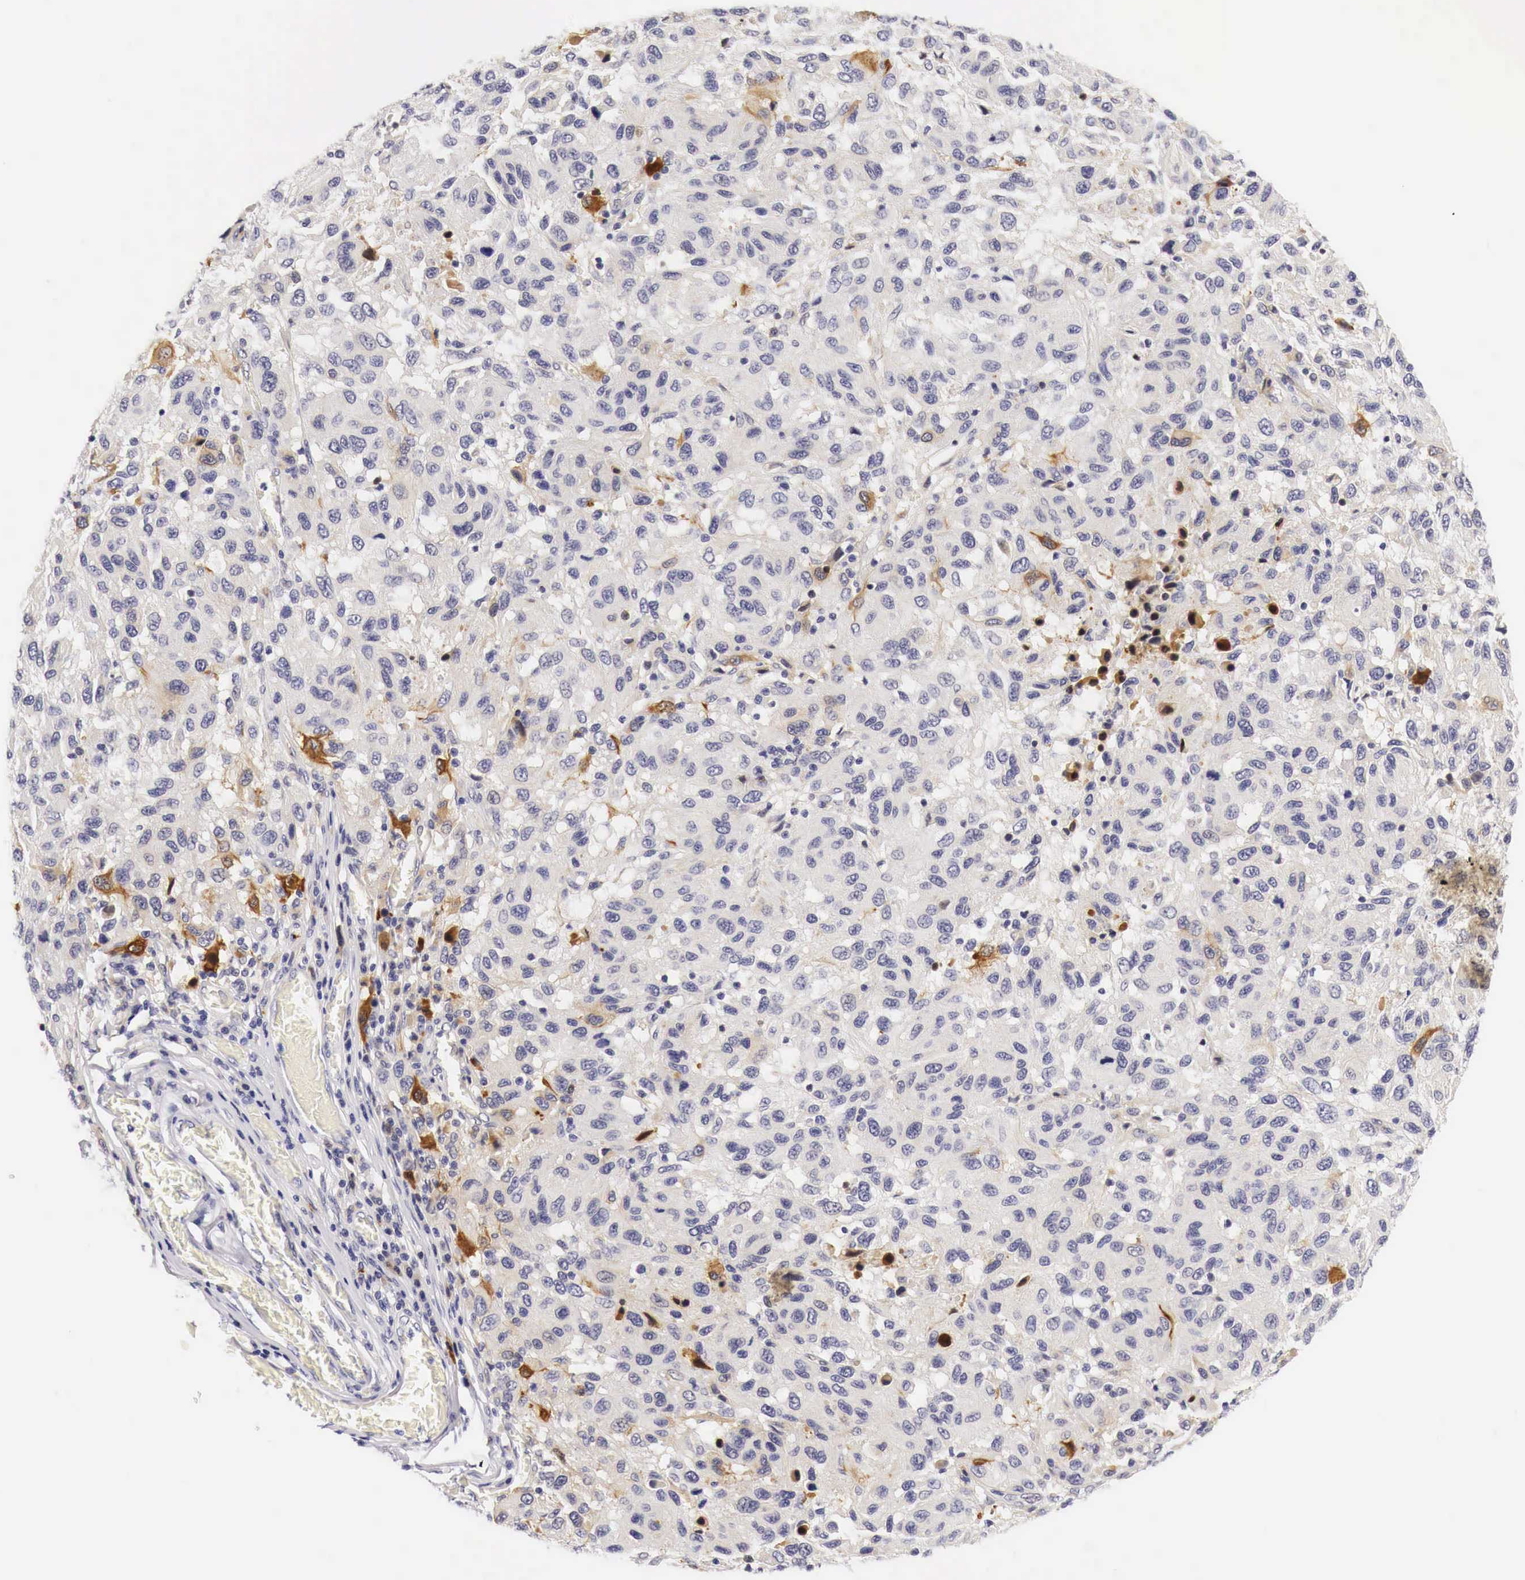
{"staining": {"intensity": "moderate", "quantity": "<25%", "location": "cytoplasmic/membranous"}, "tissue": "melanoma", "cell_type": "Tumor cells", "image_type": "cancer", "snomed": [{"axis": "morphology", "description": "Malignant melanoma, NOS"}, {"axis": "topography", "description": "Skin"}], "caption": "Malignant melanoma tissue reveals moderate cytoplasmic/membranous staining in about <25% of tumor cells Using DAB (3,3'-diaminobenzidine) (brown) and hematoxylin (blue) stains, captured at high magnification using brightfield microscopy.", "gene": "CASP3", "patient": {"sex": "female", "age": 77}}